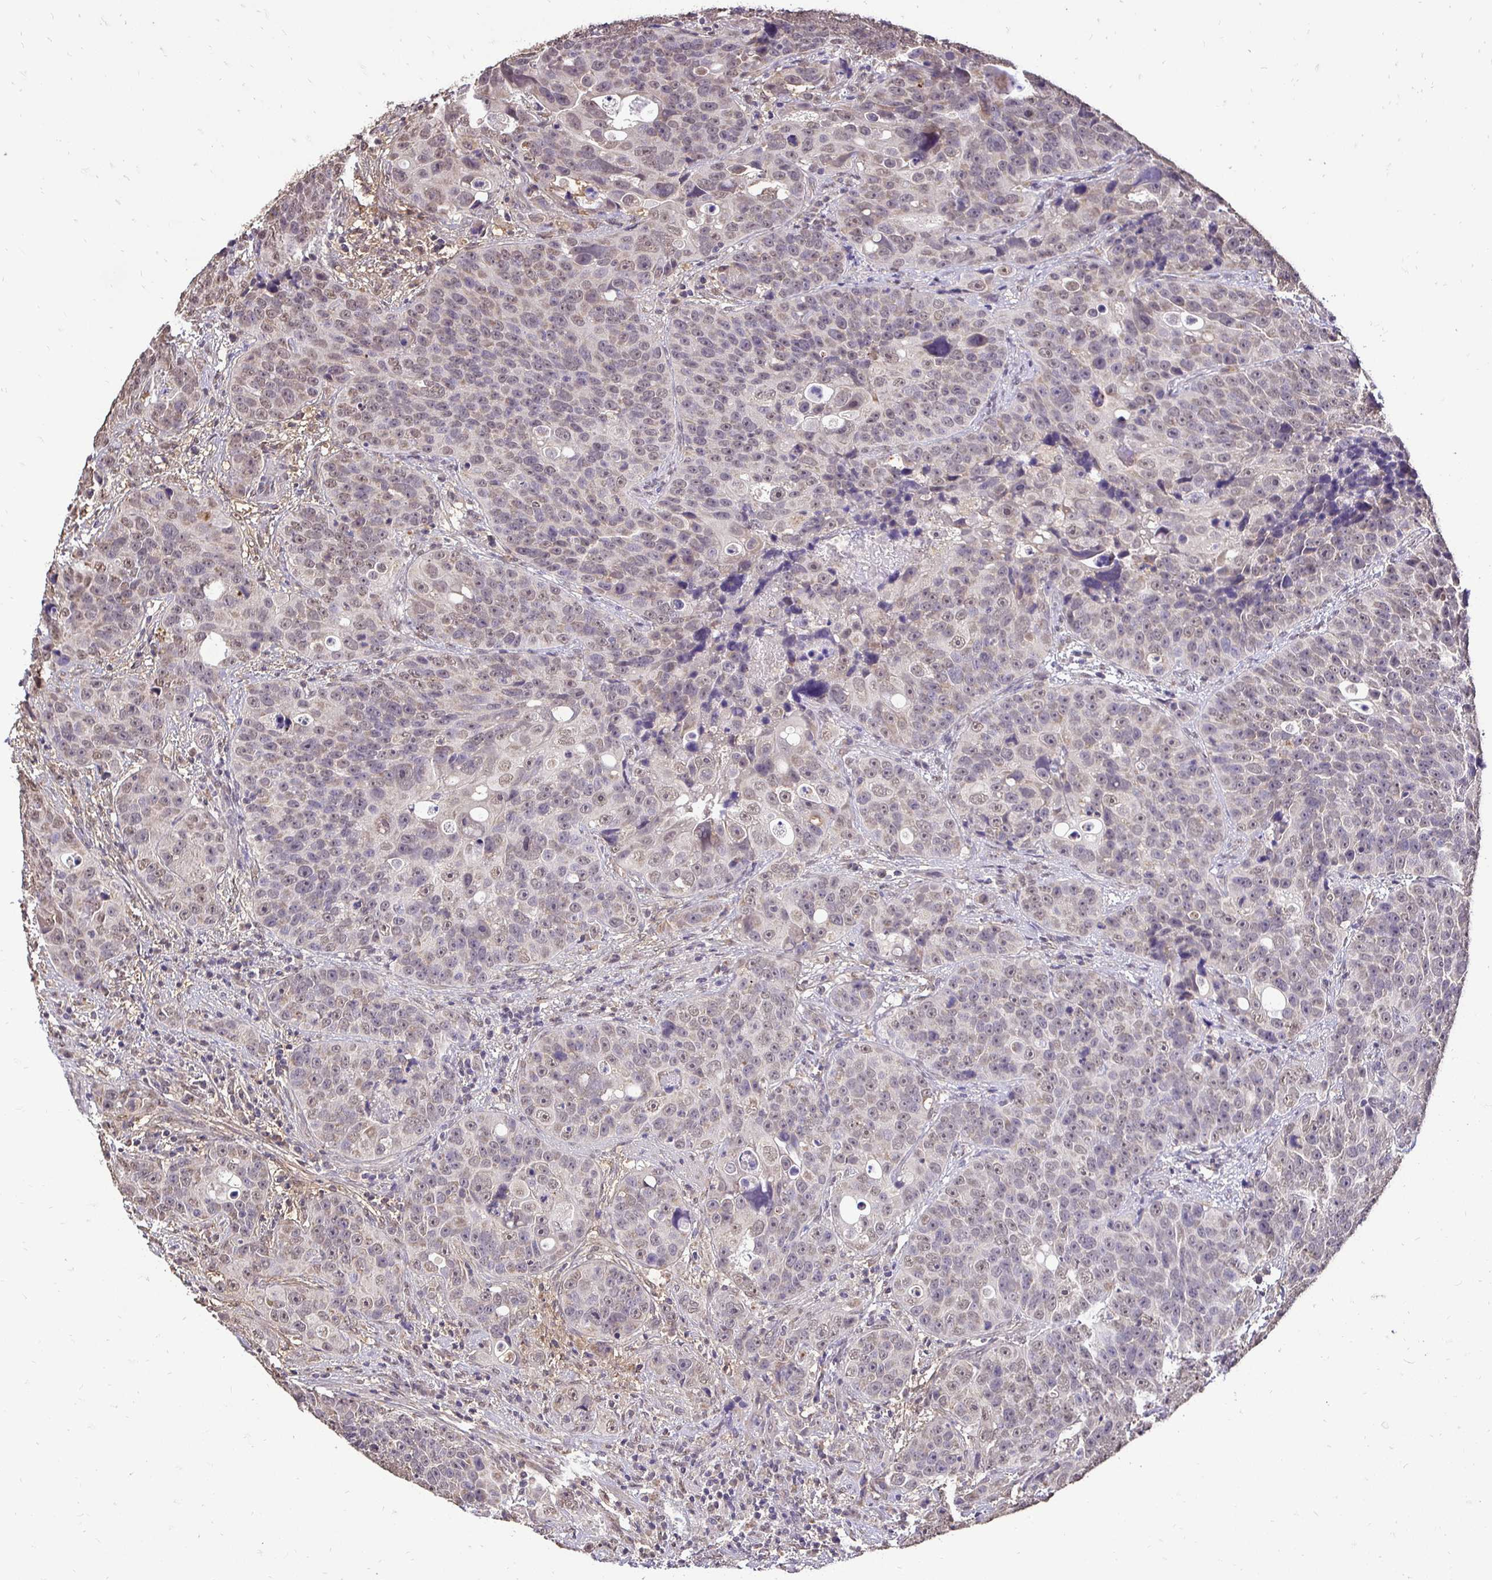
{"staining": {"intensity": "weak", "quantity": "25%-75%", "location": "nuclear"}, "tissue": "urothelial cancer", "cell_type": "Tumor cells", "image_type": "cancer", "snomed": [{"axis": "morphology", "description": "Urothelial carcinoma, NOS"}, {"axis": "topography", "description": "Urinary bladder"}], "caption": "Urothelial cancer stained for a protein displays weak nuclear positivity in tumor cells.", "gene": "RHEBL1", "patient": {"sex": "male", "age": 52}}